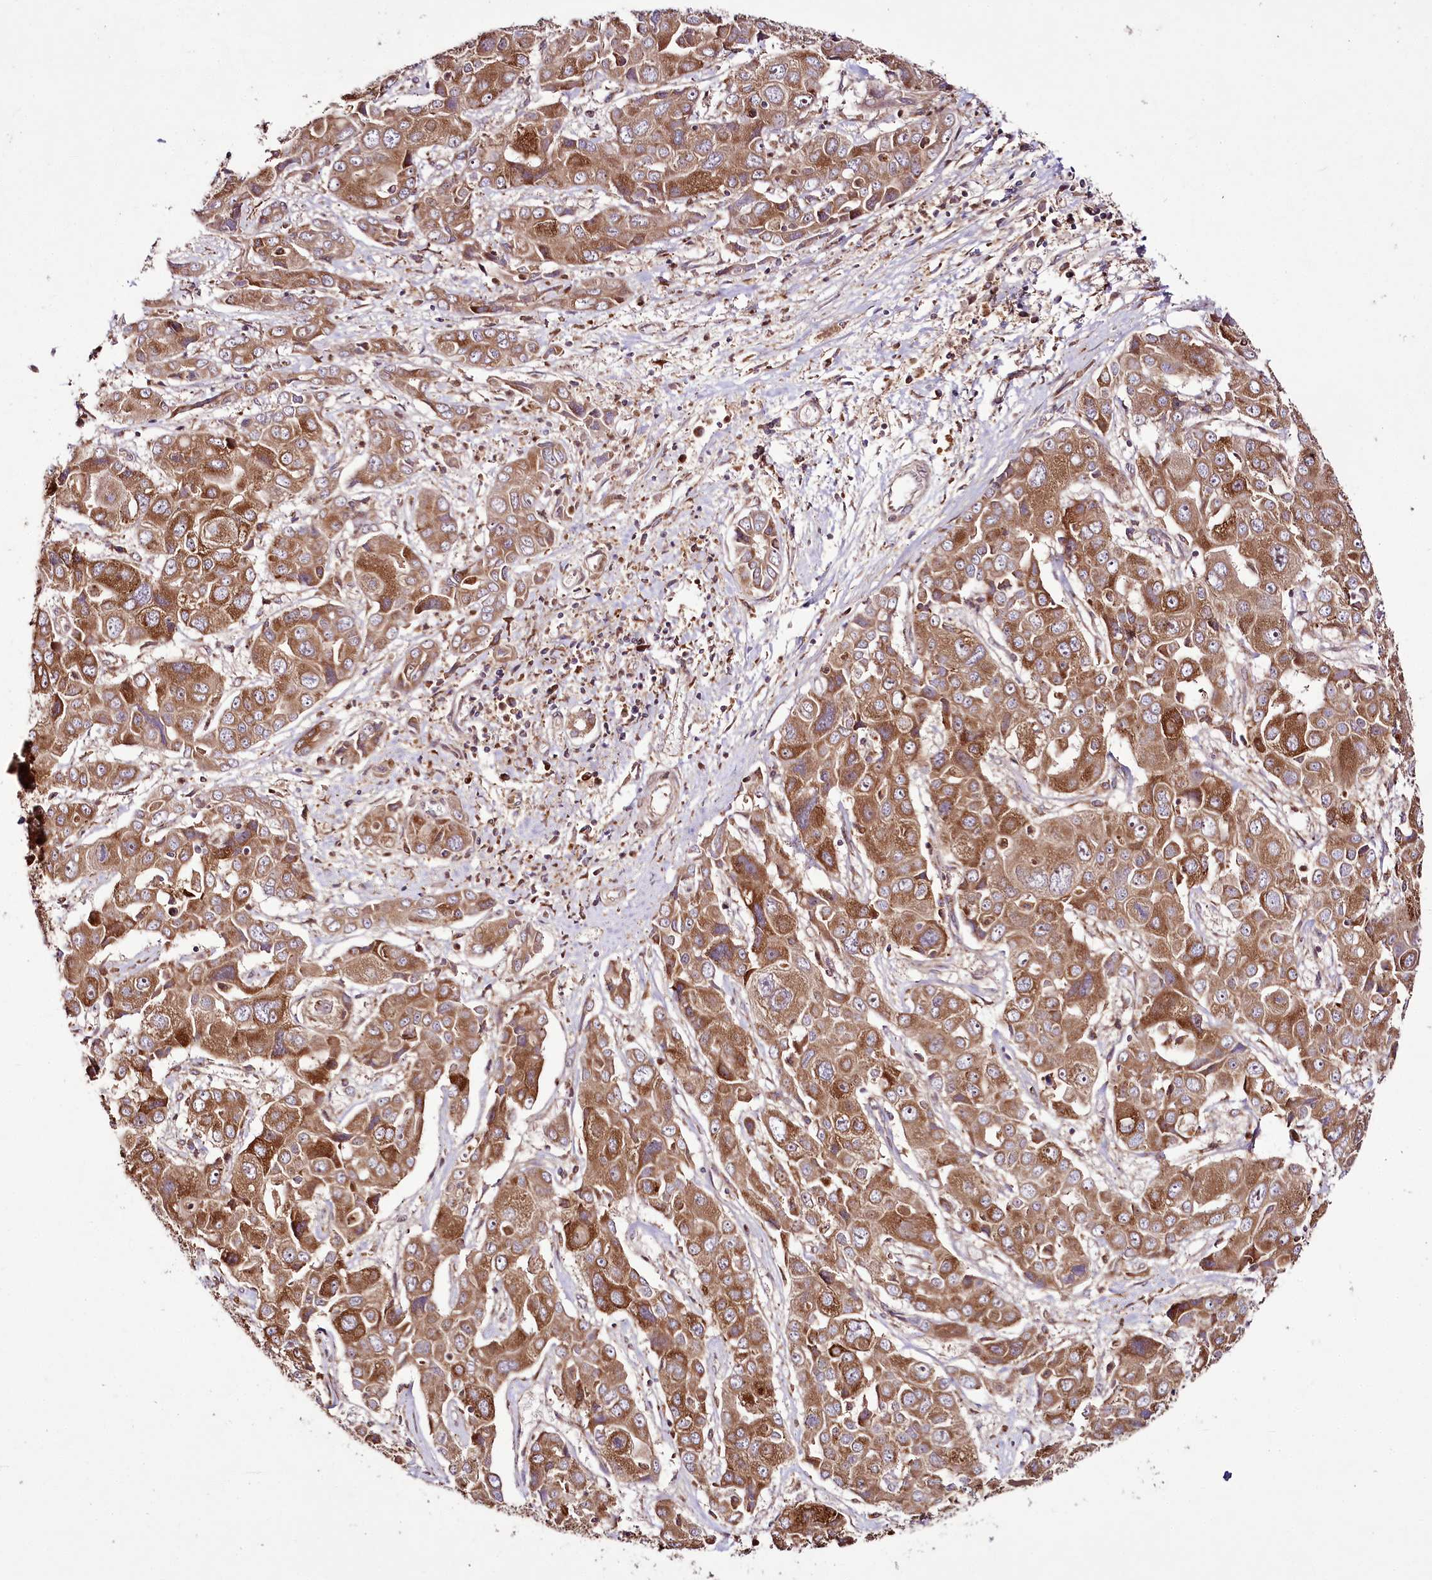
{"staining": {"intensity": "moderate", "quantity": ">75%", "location": "cytoplasmic/membranous,nuclear"}, "tissue": "liver cancer", "cell_type": "Tumor cells", "image_type": "cancer", "snomed": [{"axis": "morphology", "description": "Cholangiocarcinoma"}, {"axis": "topography", "description": "Liver"}], "caption": "An IHC photomicrograph of neoplastic tissue is shown. Protein staining in brown highlights moderate cytoplasmic/membranous and nuclear positivity in cholangiocarcinoma (liver) within tumor cells.", "gene": "RAB7A", "patient": {"sex": "male", "age": 67}}